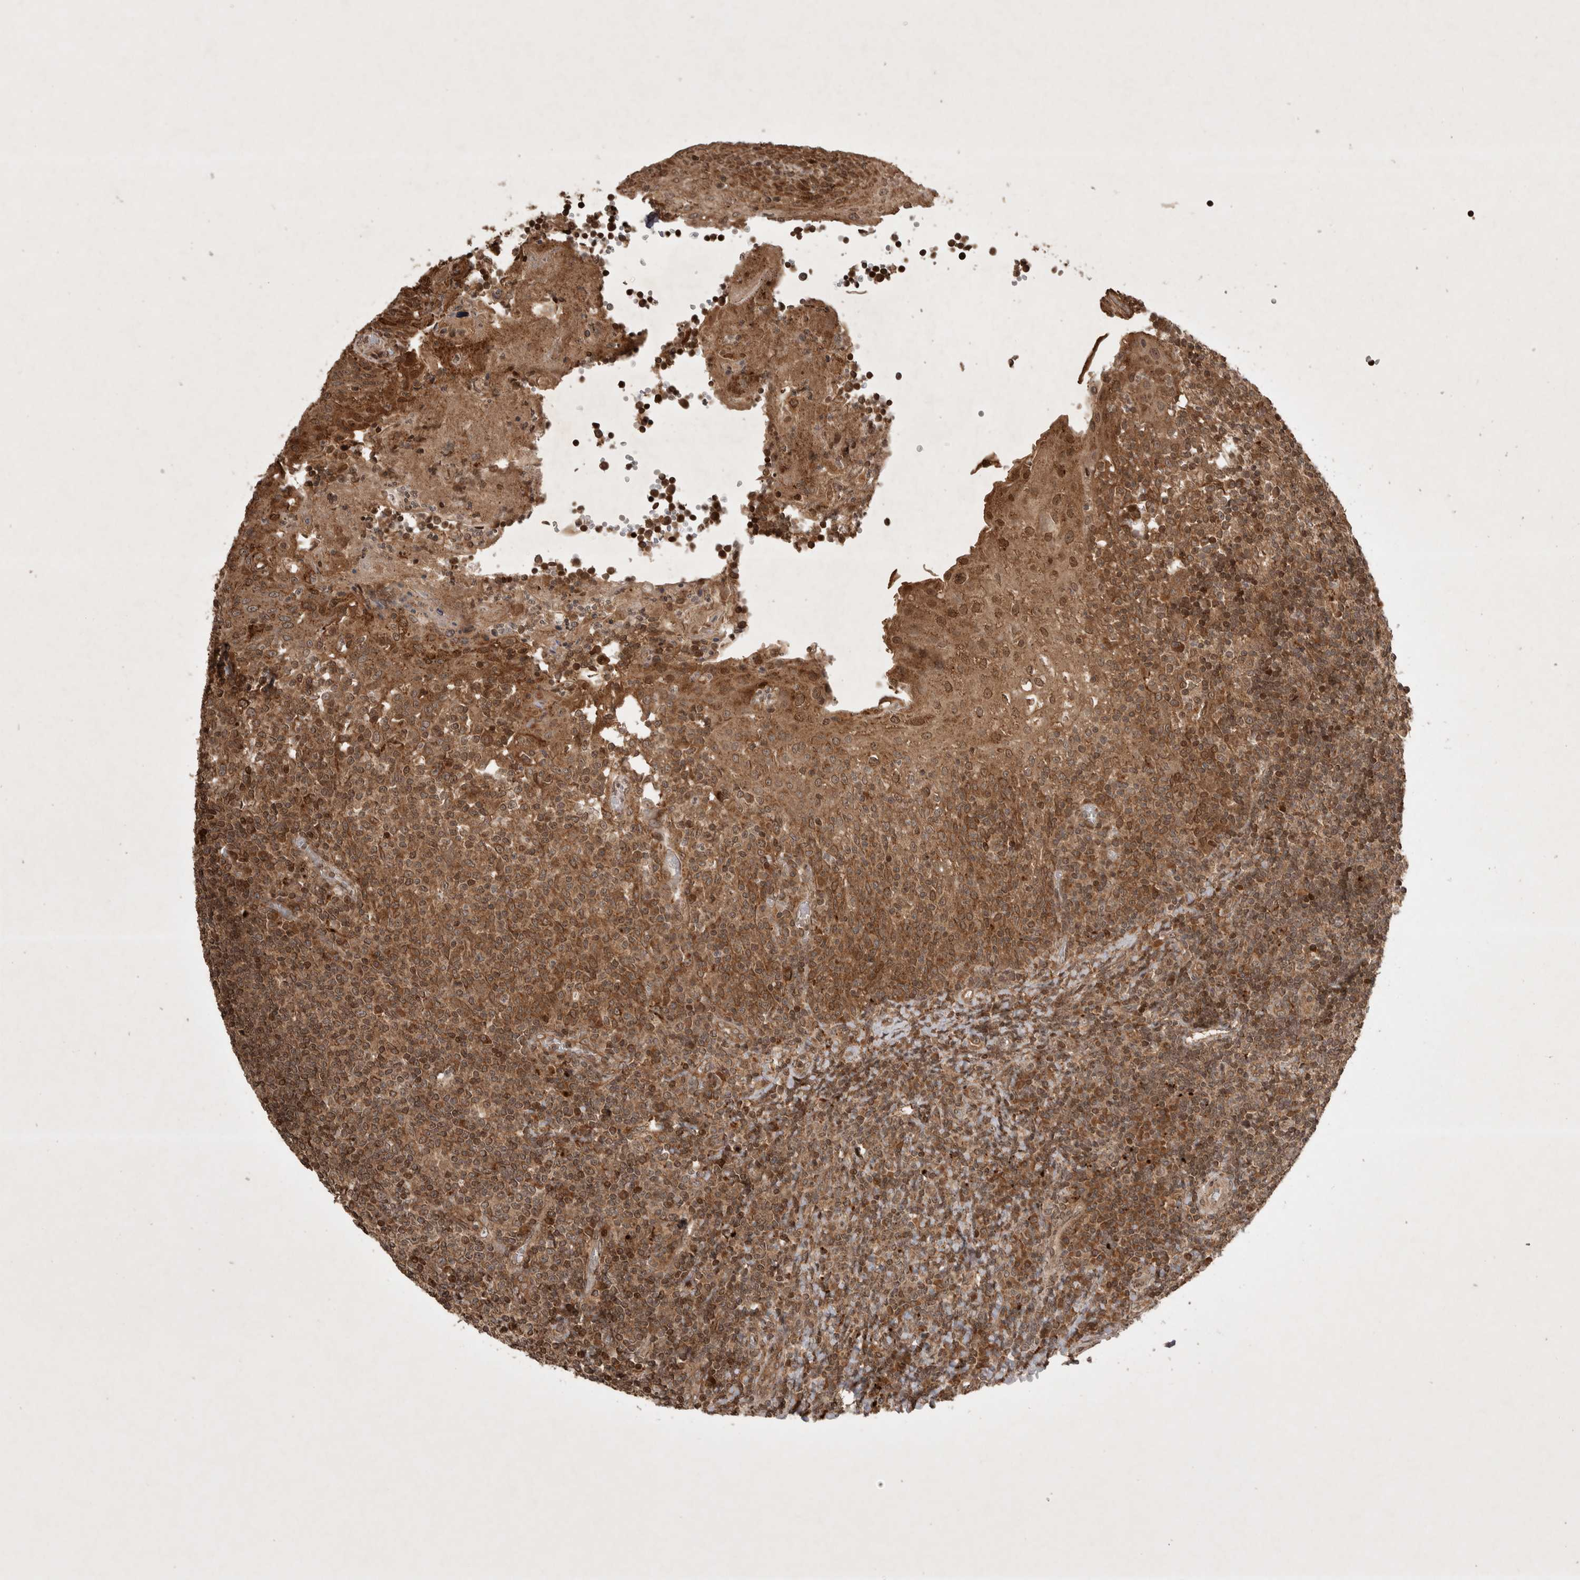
{"staining": {"intensity": "moderate", "quantity": ">75%", "location": "cytoplasmic/membranous"}, "tissue": "tonsil", "cell_type": "Germinal center cells", "image_type": "normal", "snomed": [{"axis": "morphology", "description": "Normal tissue, NOS"}, {"axis": "topography", "description": "Tonsil"}], "caption": "Protein analysis of normal tonsil exhibits moderate cytoplasmic/membranous positivity in about >75% of germinal center cells. Immunohistochemistry (ihc) stains the protein in brown and the nuclei are stained blue.", "gene": "FAM221A", "patient": {"sex": "female", "age": 19}}